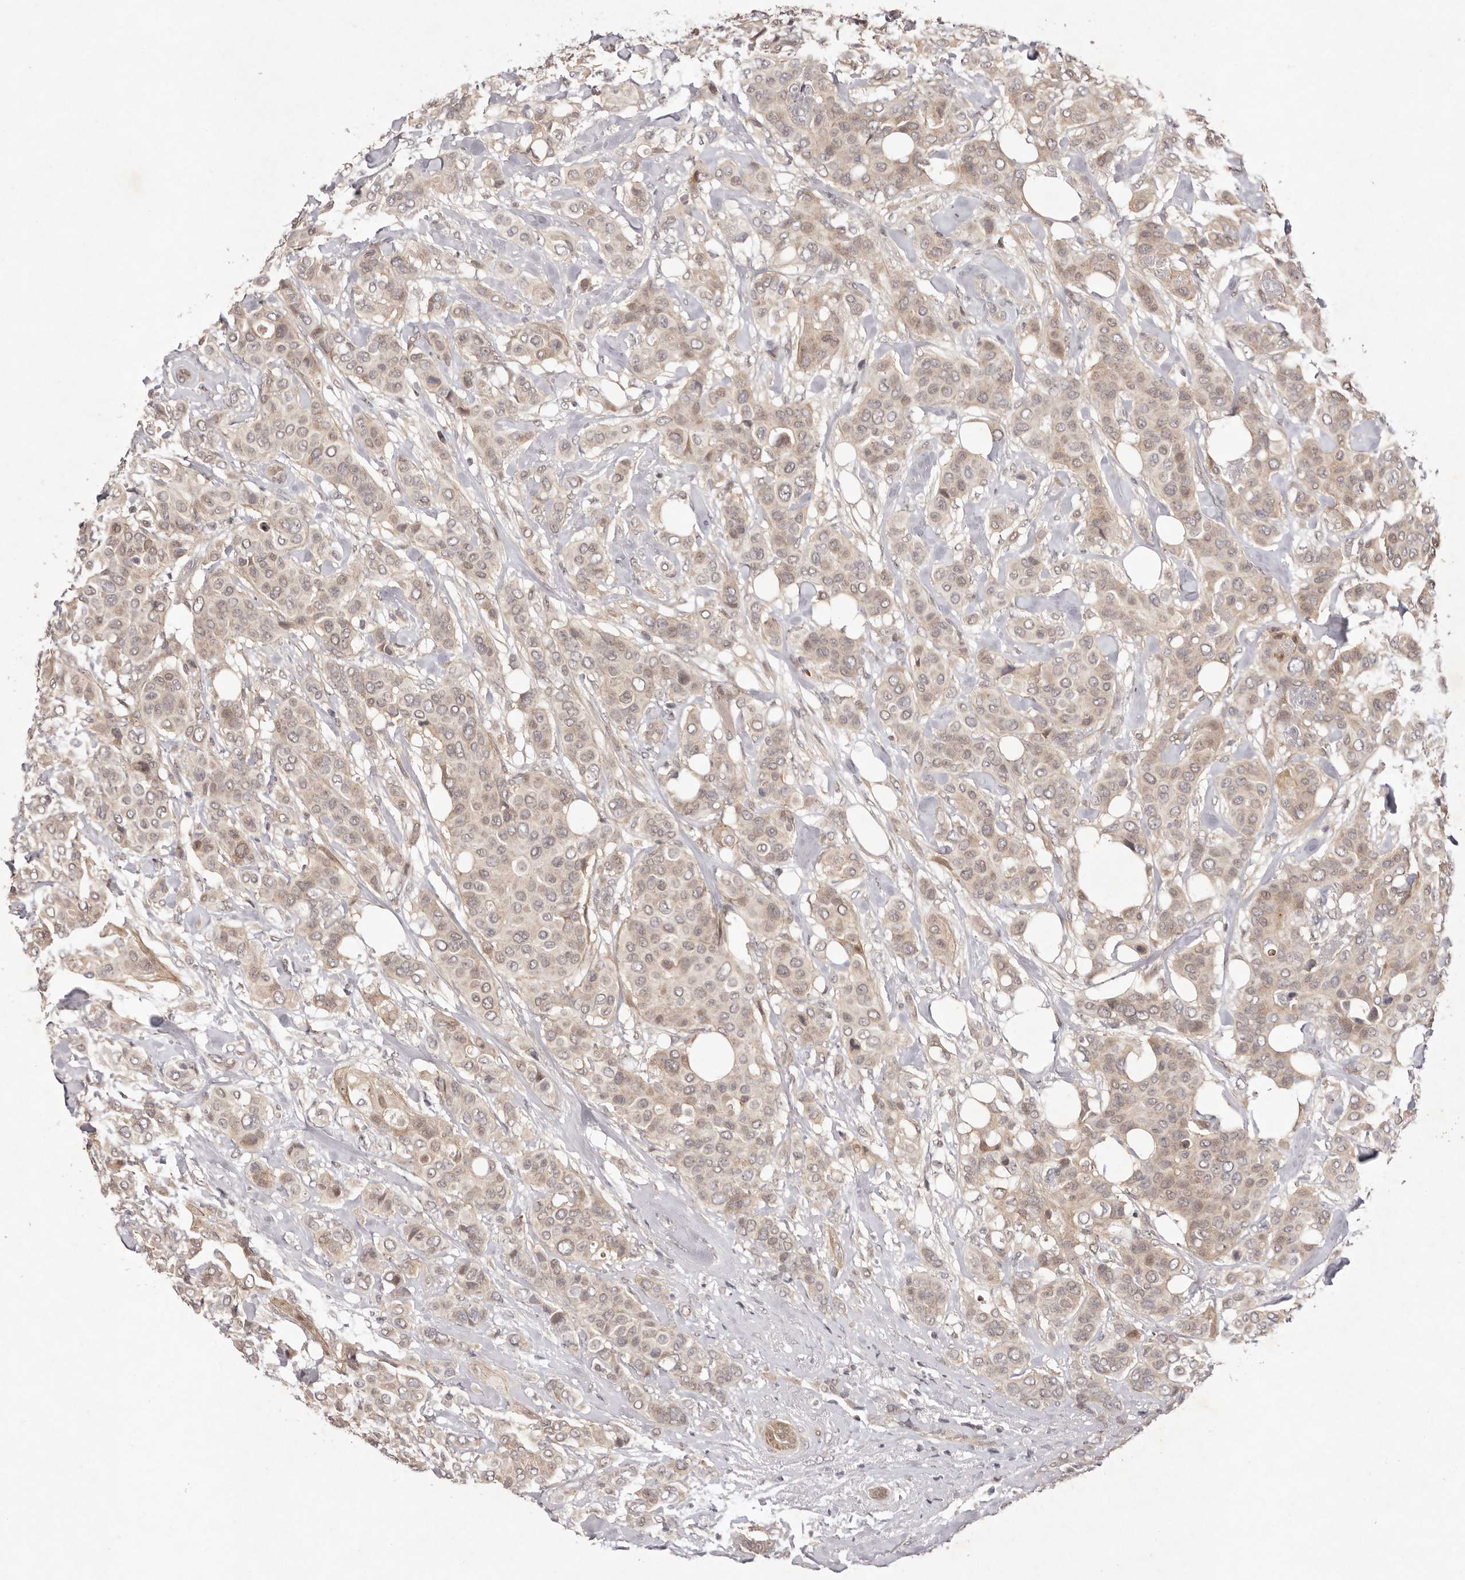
{"staining": {"intensity": "weak", "quantity": ">75%", "location": "cytoplasmic/membranous,nuclear"}, "tissue": "breast cancer", "cell_type": "Tumor cells", "image_type": "cancer", "snomed": [{"axis": "morphology", "description": "Lobular carcinoma"}, {"axis": "topography", "description": "Breast"}], "caption": "Approximately >75% of tumor cells in human lobular carcinoma (breast) reveal weak cytoplasmic/membranous and nuclear protein positivity as visualized by brown immunohistochemical staining.", "gene": "BUD31", "patient": {"sex": "female", "age": 51}}